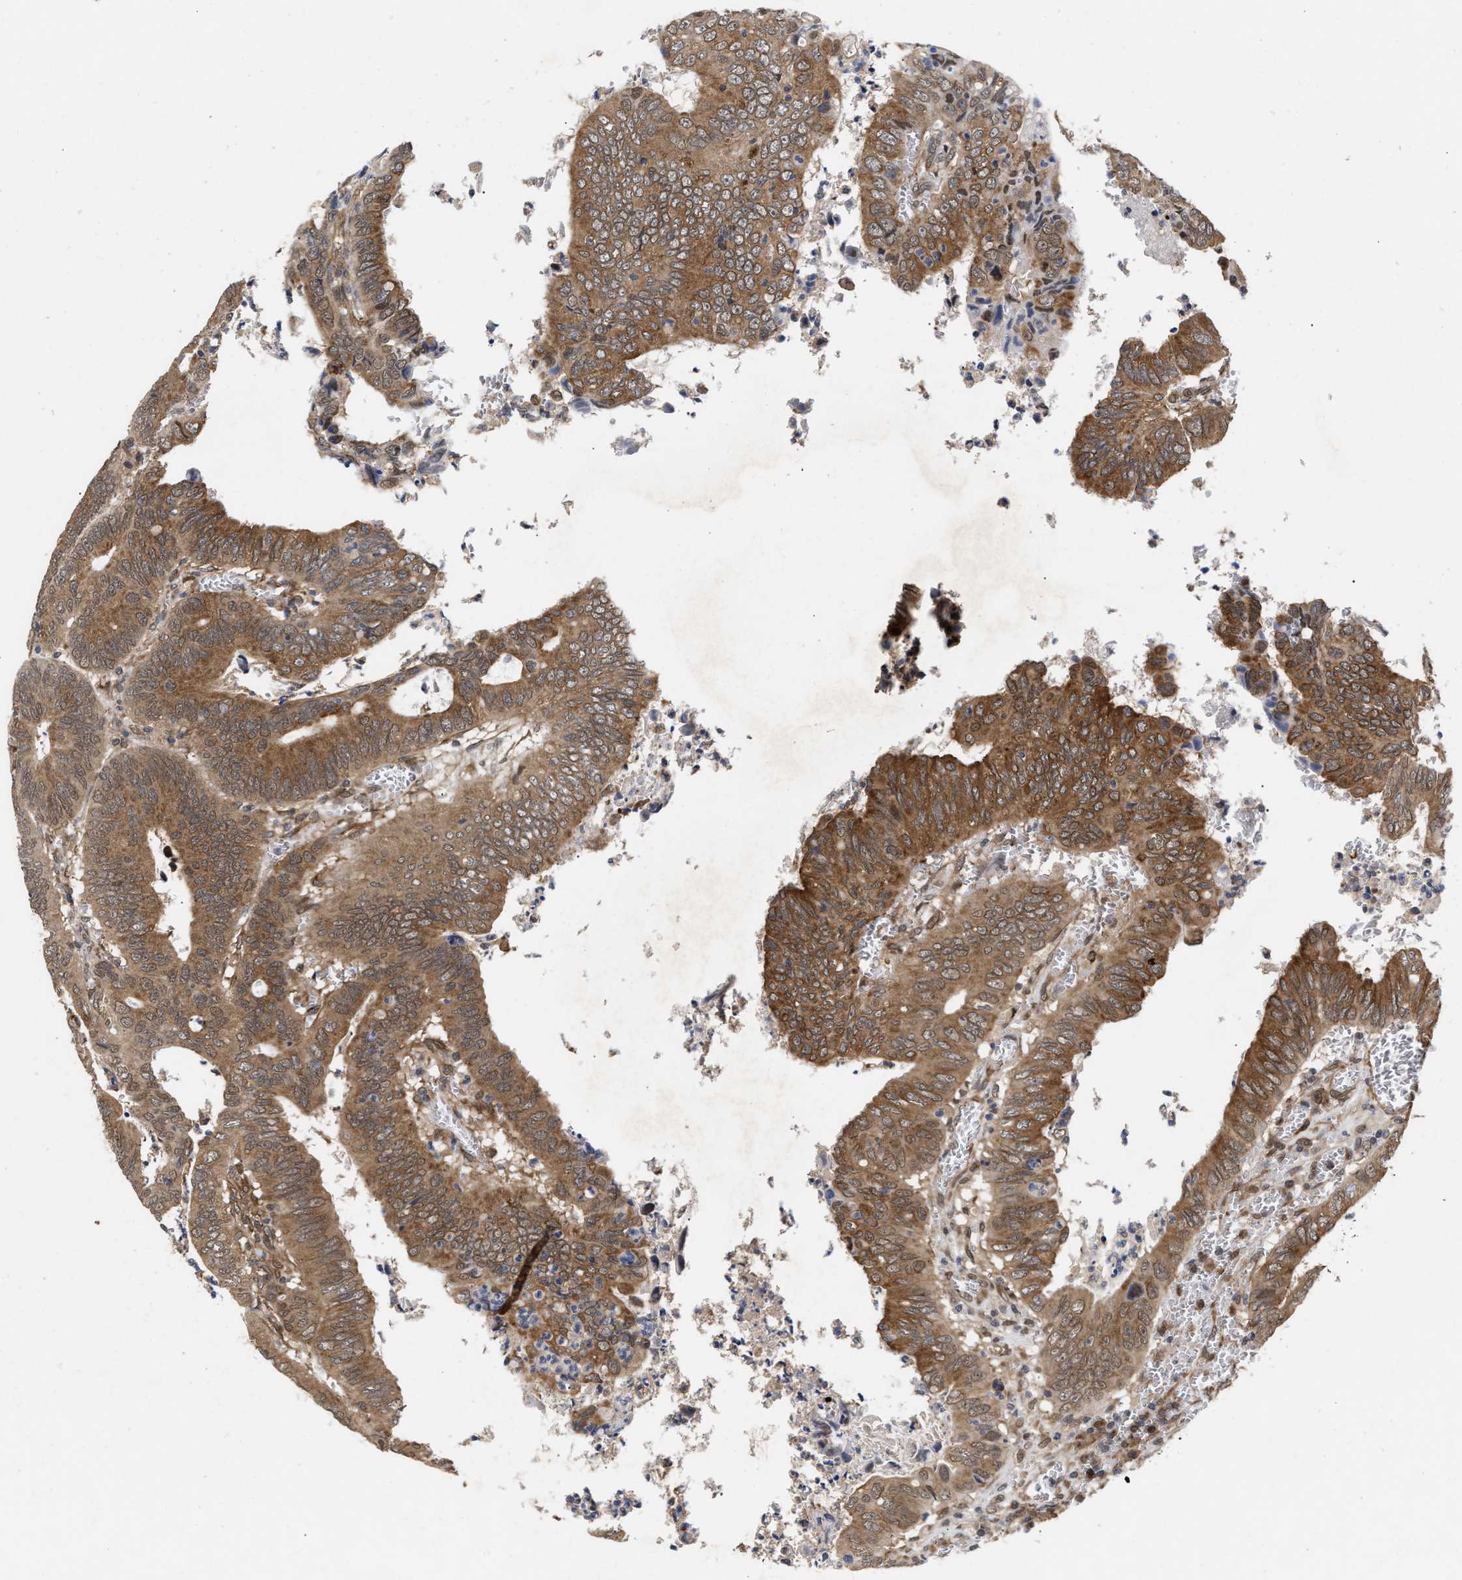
{"staining": {"intensity": "strong", "quantity": ">75%", "location": "cytoplasmic/membranous"}, "tissue": "colorectal cancer", "cell_type": "Tumor cells", "image_type": "cancer", "snomed": [{"axis": "morphology", "description": "Inflammation, NOS"}, {"axis": "morphology", "description": "Adenocarcinoma, NOS"}, {"axis": "topography", "description": "Colon"}], "caption": "Immunohistochemical staining of human colorectal adenocarcinoma shows high levels of strong cytoplasmic/membranous expression in approximately >75% of tumor cells. Using DAB (3,3'-diaminobenzidine) (brown) and hematoxylin (blue) stains, captured at high magnification using brightfield microscopy.", "gene": "CLIP2", "patient": {"sex": "male", "age": 72}}